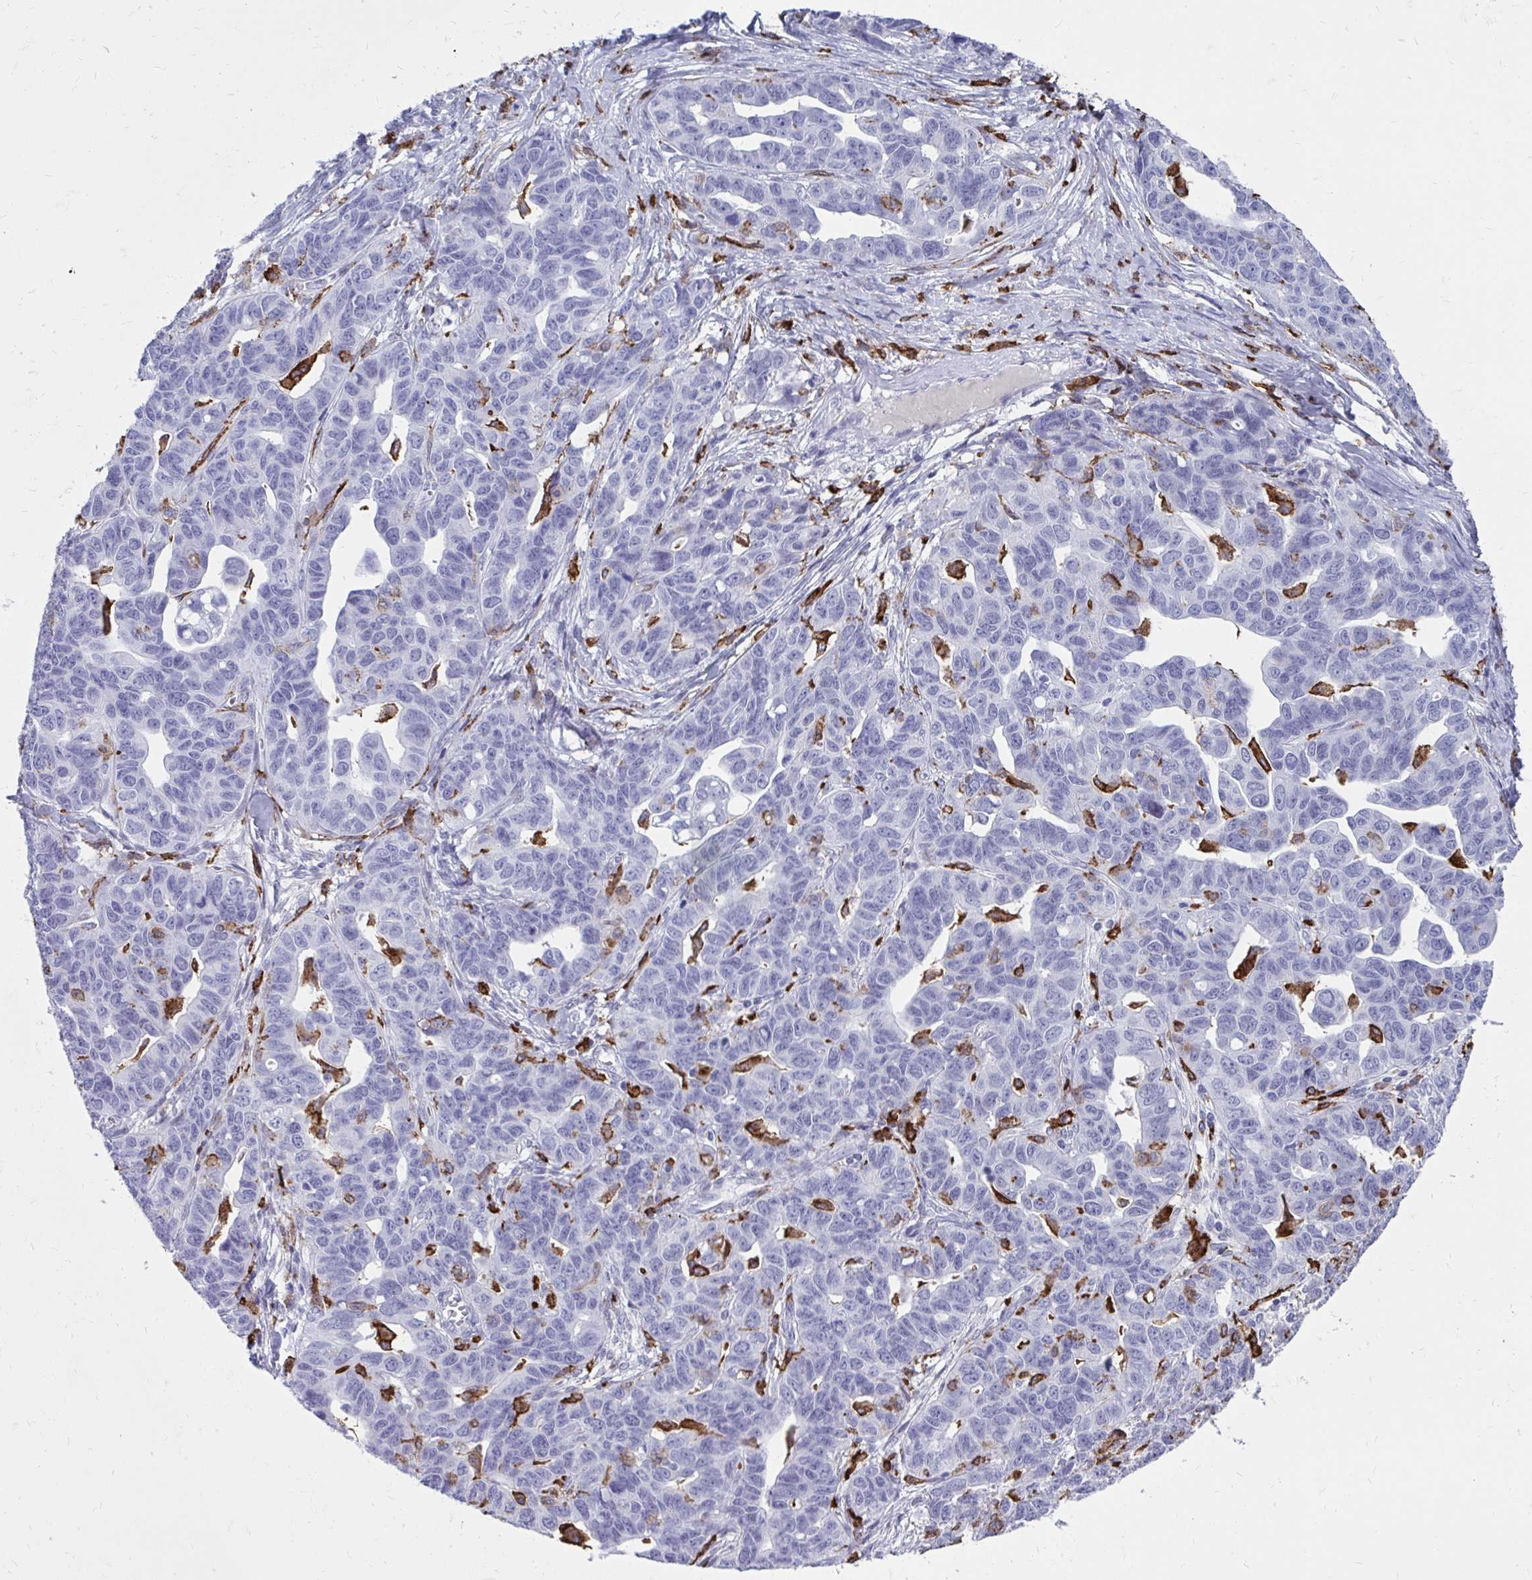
{"staining": {"intensity": "negative", "quantity": "none", "location": "none"}, "tissue": "ovarian cancer", "cell_type": "Tumor cells", "image_type": "cancer", "snomed": [{"axis": "morphology", "description": "Cystadenocarcinoma, serous, NOS"}, {"axis": "topography", "description": "Ovary"}], "caption": "IHC image of neoplastic tissue: serous cystadenocarcinoma (ovarian) stained with DAB (3,3'-diaminobenzidine) reveals no significant protein staining in tumor cells. (DAB (3,3'-diaminobenzidine) immunohistochemistry with hematoxylin counter stain).", "gene": "CD163", "patient": {"sex": "female", "age": 69}}